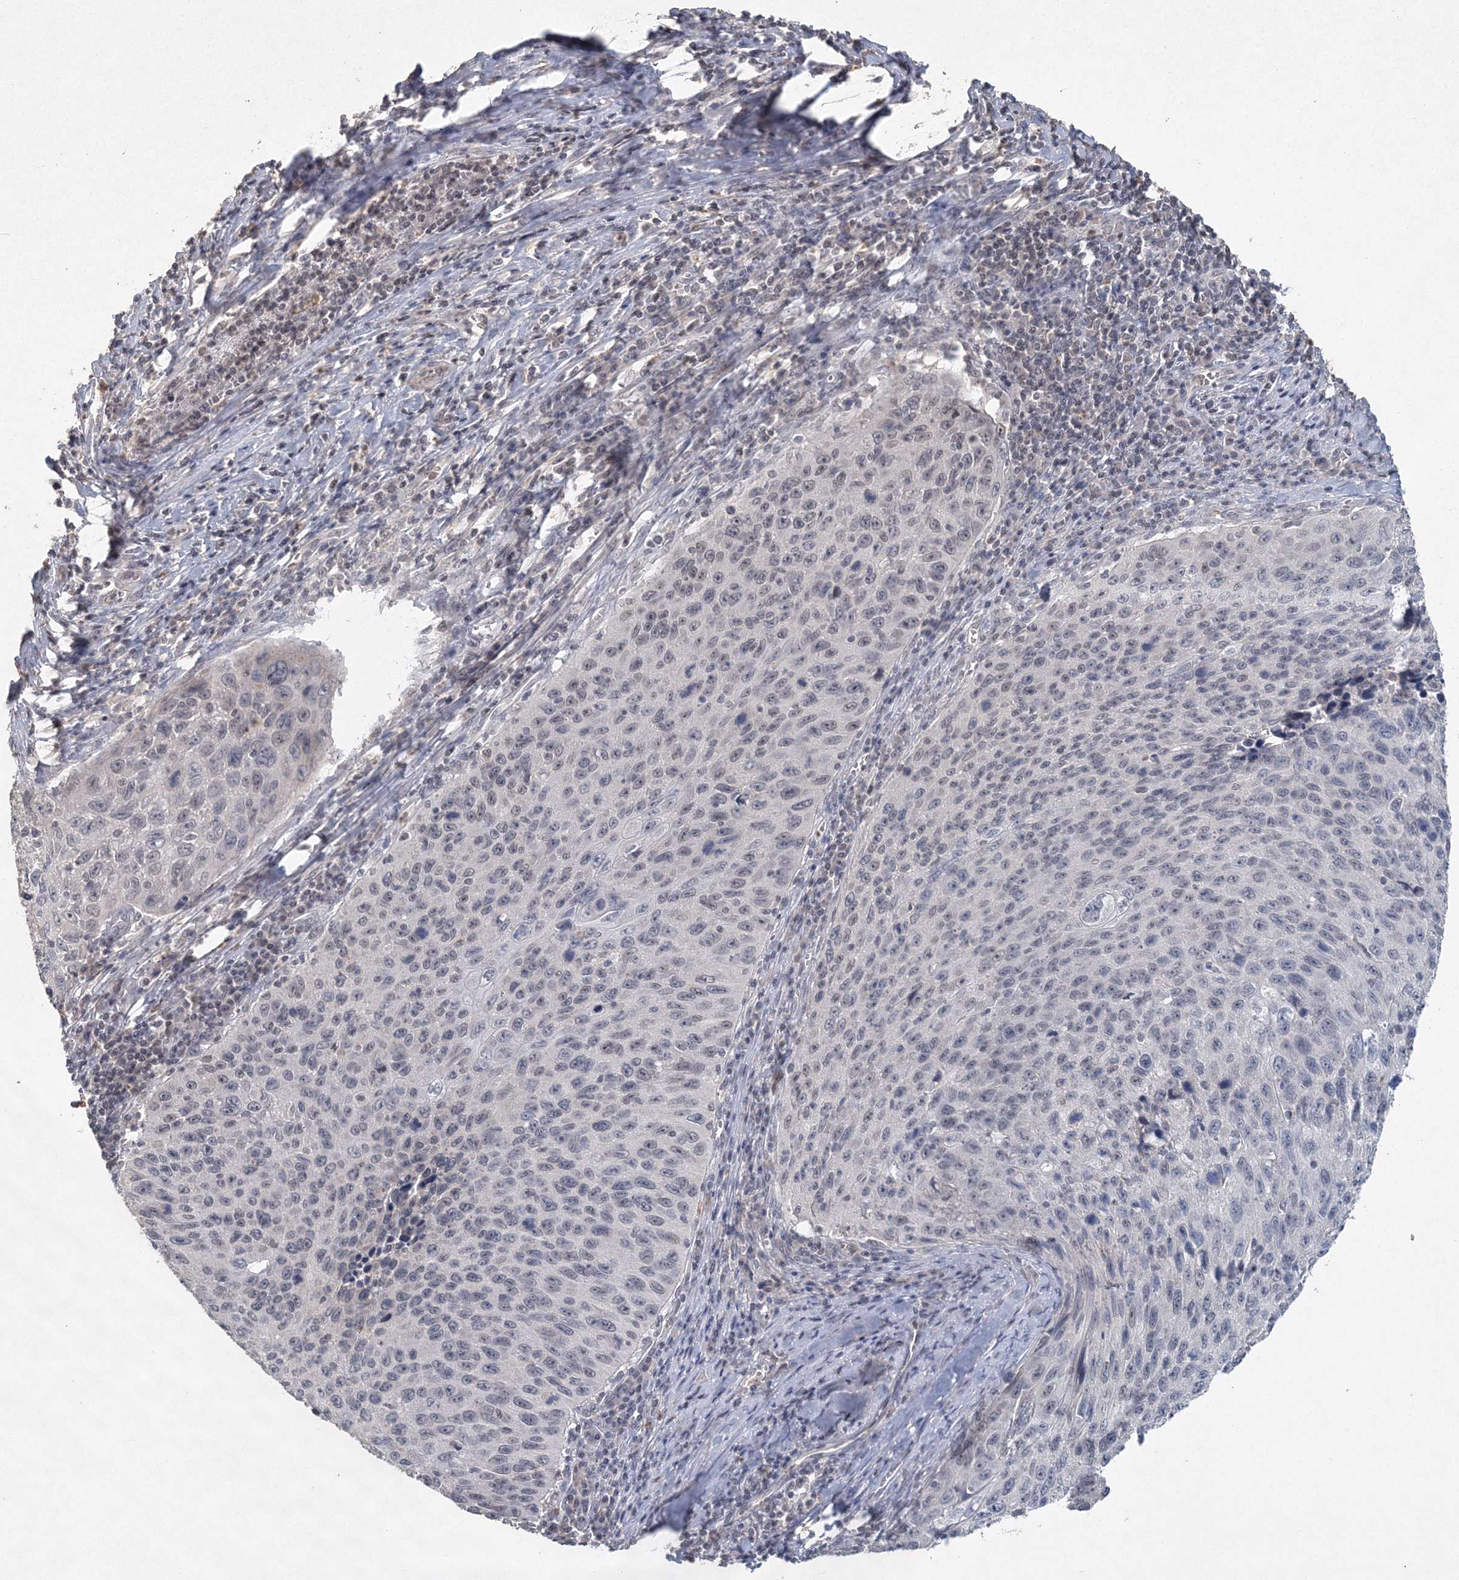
{"staining": {"intensity": "negative", "quantity": "none", "location": "none"}, "tissue": "cervical cancer", "cell_type": "Tumor cells", "image_type": "cancer", "snomed": [{"axis": "morphology", "description": "Squamous cell carcinoma, NOS"}, {"axis": "topography", "description": "Cervix"}], "caption": "A photomicrograph of cervical cancer (squamous cell carcinoma) stained for a protein exhibits no brown staining in tumor cells.", "gene": "UIMC1", "patient": {"sex": "female", "age": 53}}